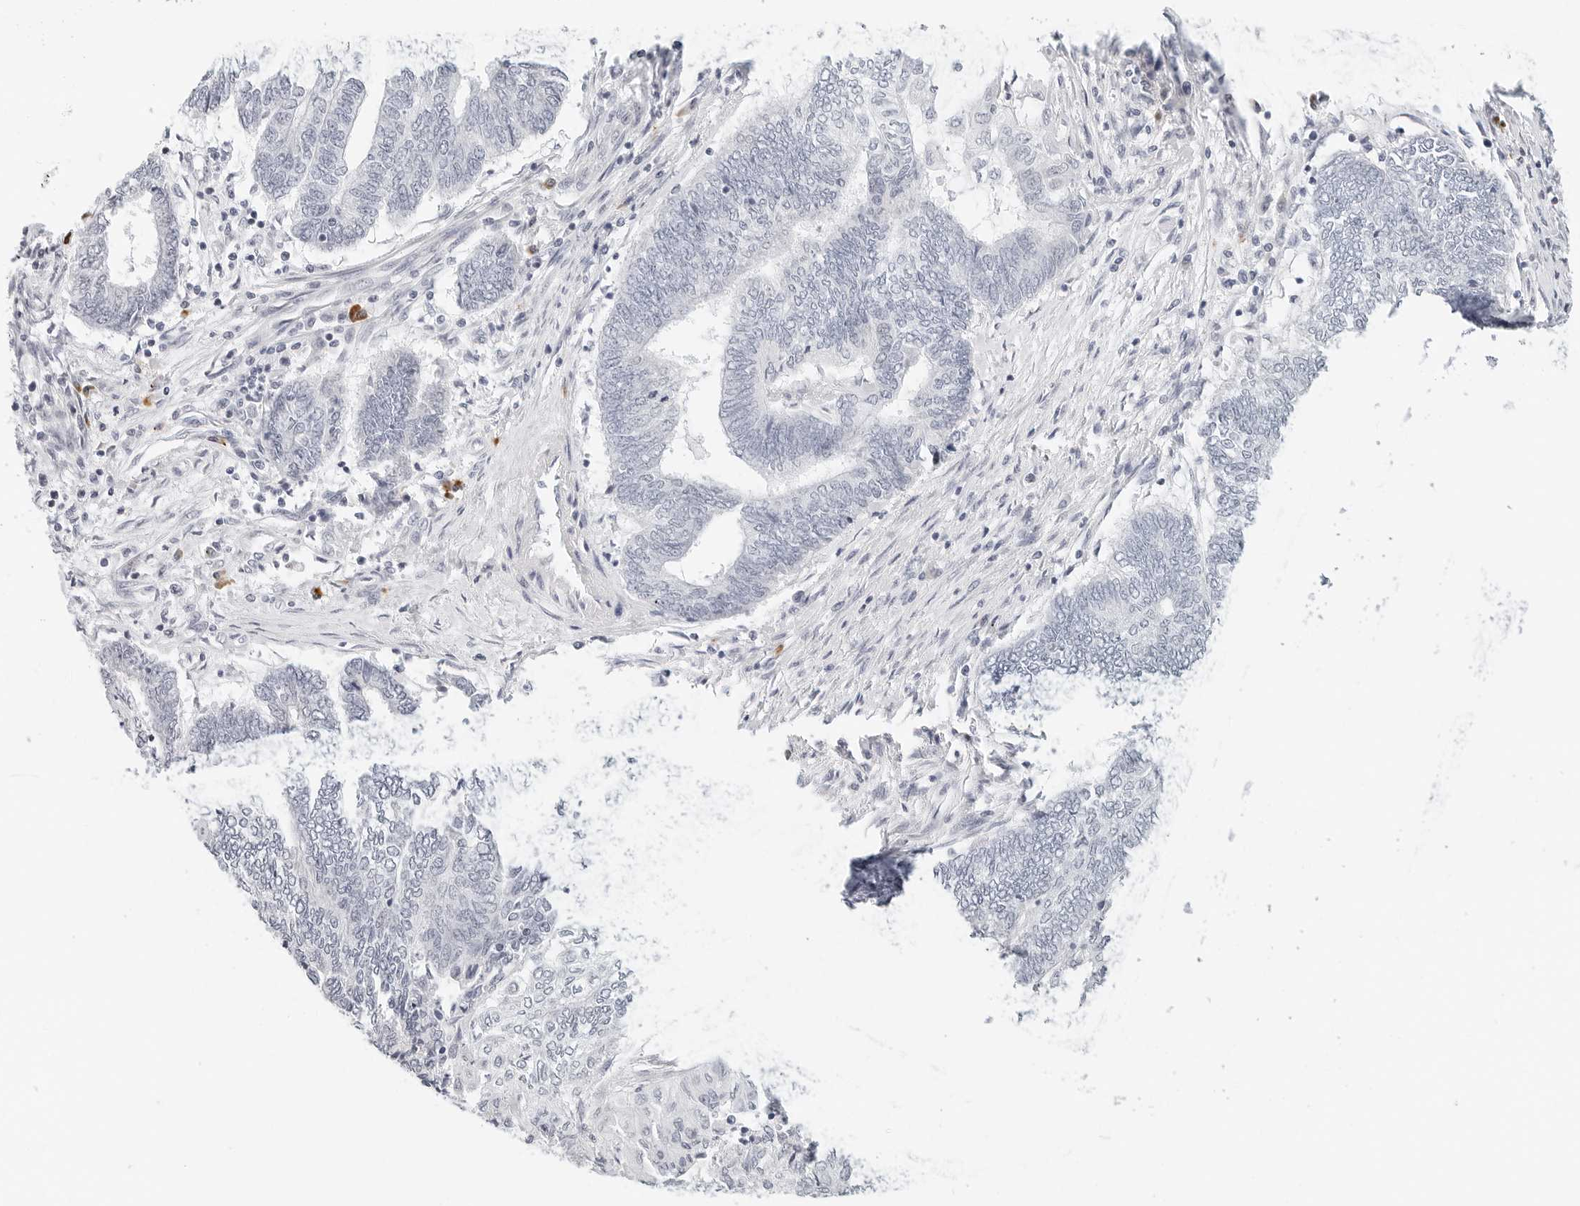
{"staining": {"intensity": "negative", "quantity": "none", "location": "none"}, "tissue": "endometrial cancer", "cell_type": "Tumor cells", "image_type": "cancer", "snomed": [{"axis": "morphology", "description": "Adenocarcinoma, NOS"}, {"axis": "topography", "description": "Uterus"}, {"axis": "topography", "description": "Endometrium"}], "caption": "IHC image of neoplastic tissue: human adenocarcinoma (endometrial) stained with DAB (3,3'-diaminobenzidine) reveals no significant protein expression in tumor cells. (DAB (3,3'-diaminobenzidine) IHC visualized using brightfield microscopy, high magnification).", "gene": "PARP10", "patient": {"sex": "female", "age": 70}}